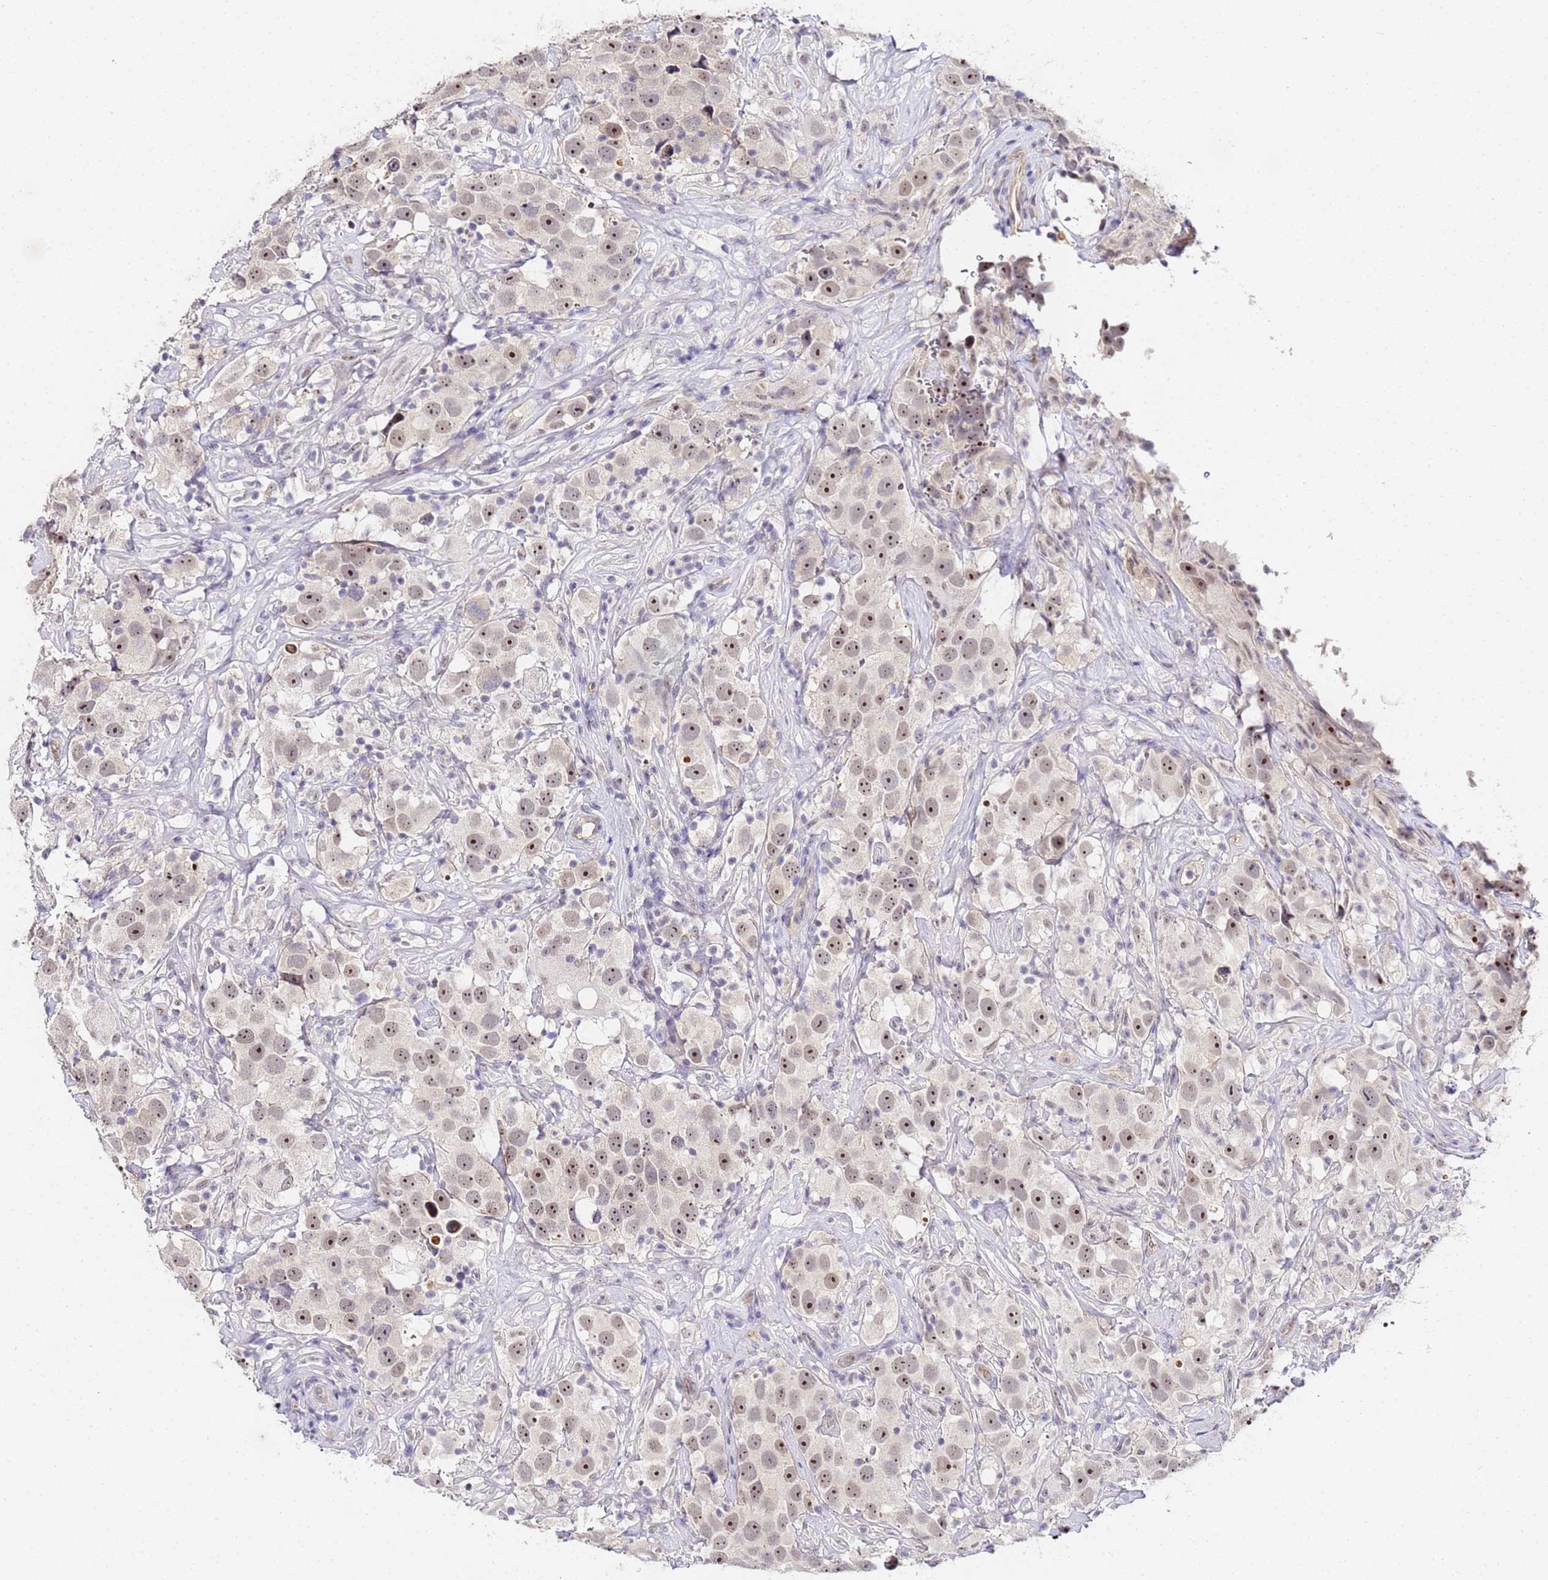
{"staining": {"intensity": "moderate", "quantity": "25%-75%", "location": "nuclear"}, "tissue": "testis cancer", "cell_type": "Tumor cells", "image_type": "cancer", "snomed": [{"axis": "morphology", "description": "Seminoma, NOS"}, {"axis": "topography", "description": "Testis"}], "caption": "Immunohistochemical staining of human testis seminoma reveals moderate nuclear protein positivity in about 25%-75% of tumor cells. Using DAB (brown) and hematoxylin (blue) stains, captured at high magnification using brightfield microscopy.", "gene": "LSM3", "patient": {"sex": "male", "age": 49}}